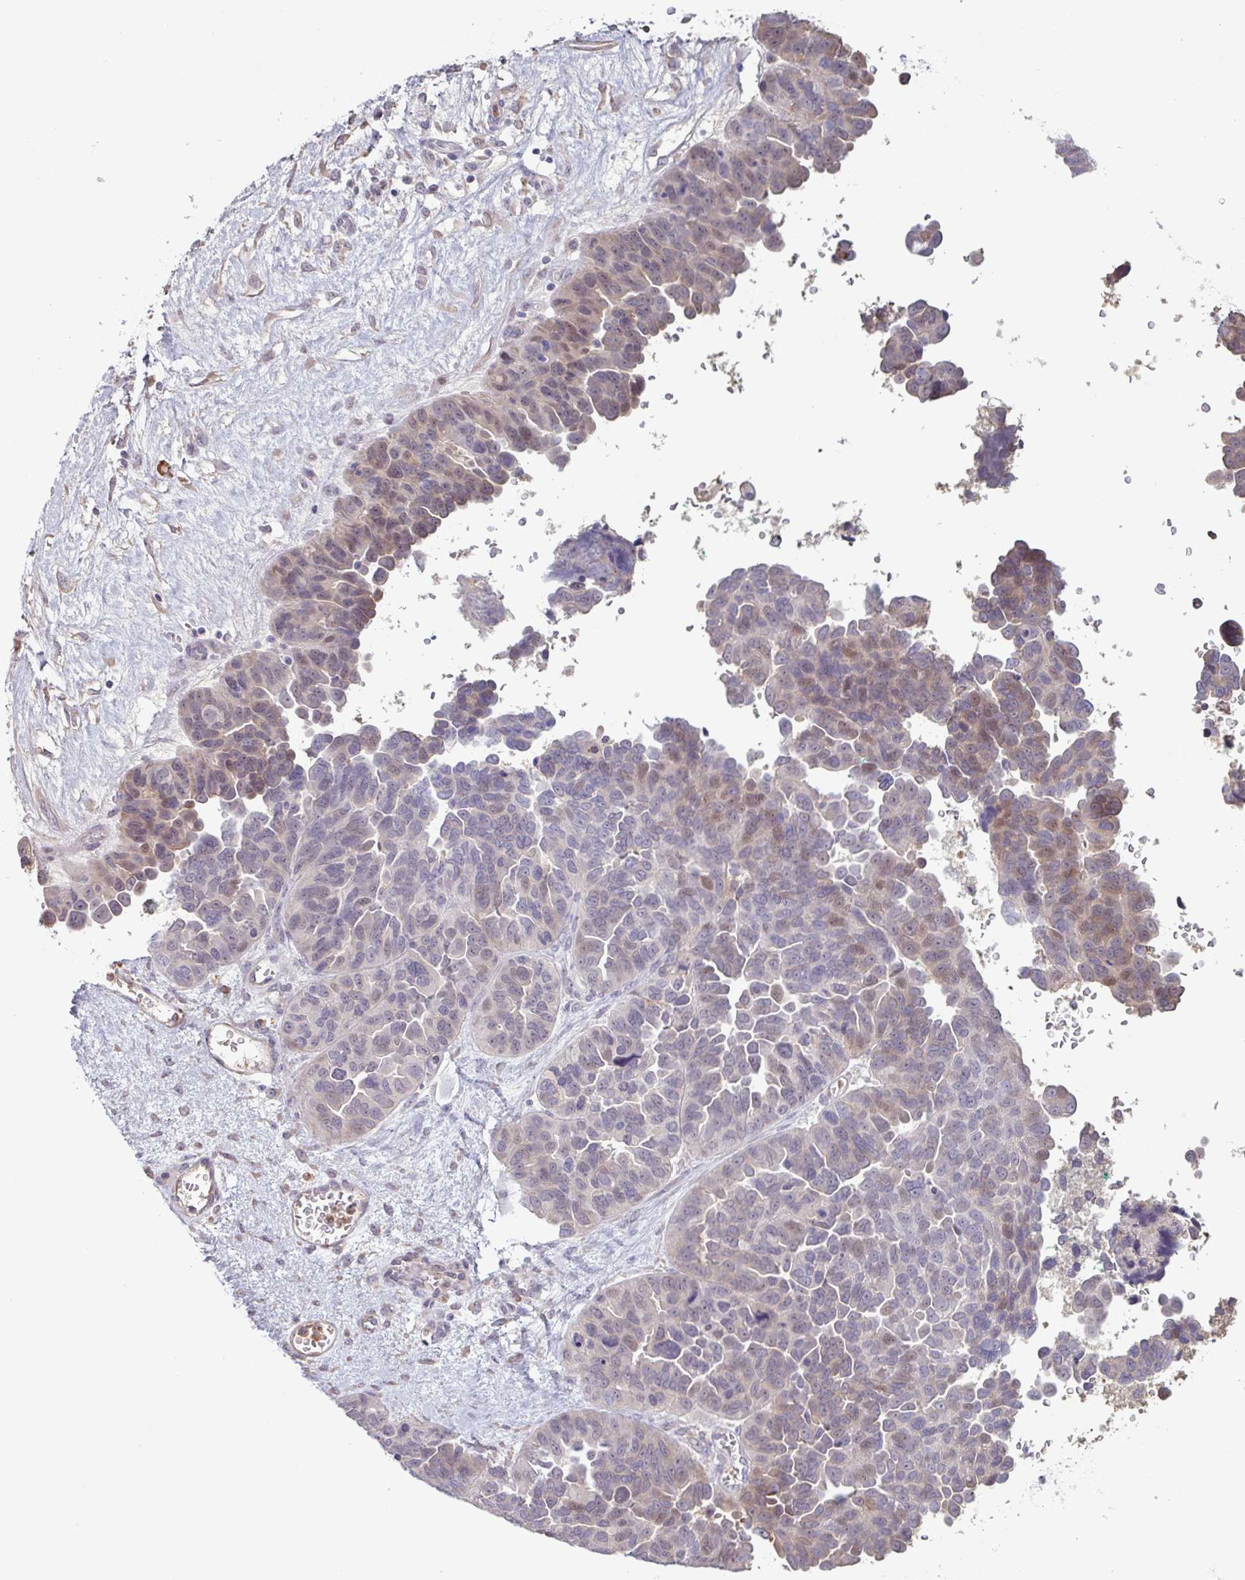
{"staining": {"intensity": "weak", "quantity": "25%-75%", "location": "nuclear"}, "tissue": "ovarian cancer", "cell_type": "Tumor cells", "image_type": "cancer", "snomed": [{"axis": "morphology", "description": "Cystadenocarcinoma, serous, NOS"}, {"axis": "topography", "description": "Ovary"}], "caption": "Immunohistochemistry micrograph of ovarian cancer (serous cystadenocarcinoma) stained for a protein (brown), which exhibits low levels of weak nuclear positivity in about 25%-75% of tumor cells.", "gene": "TAF1D", "patient": {"sex": "female", "age": 64}}